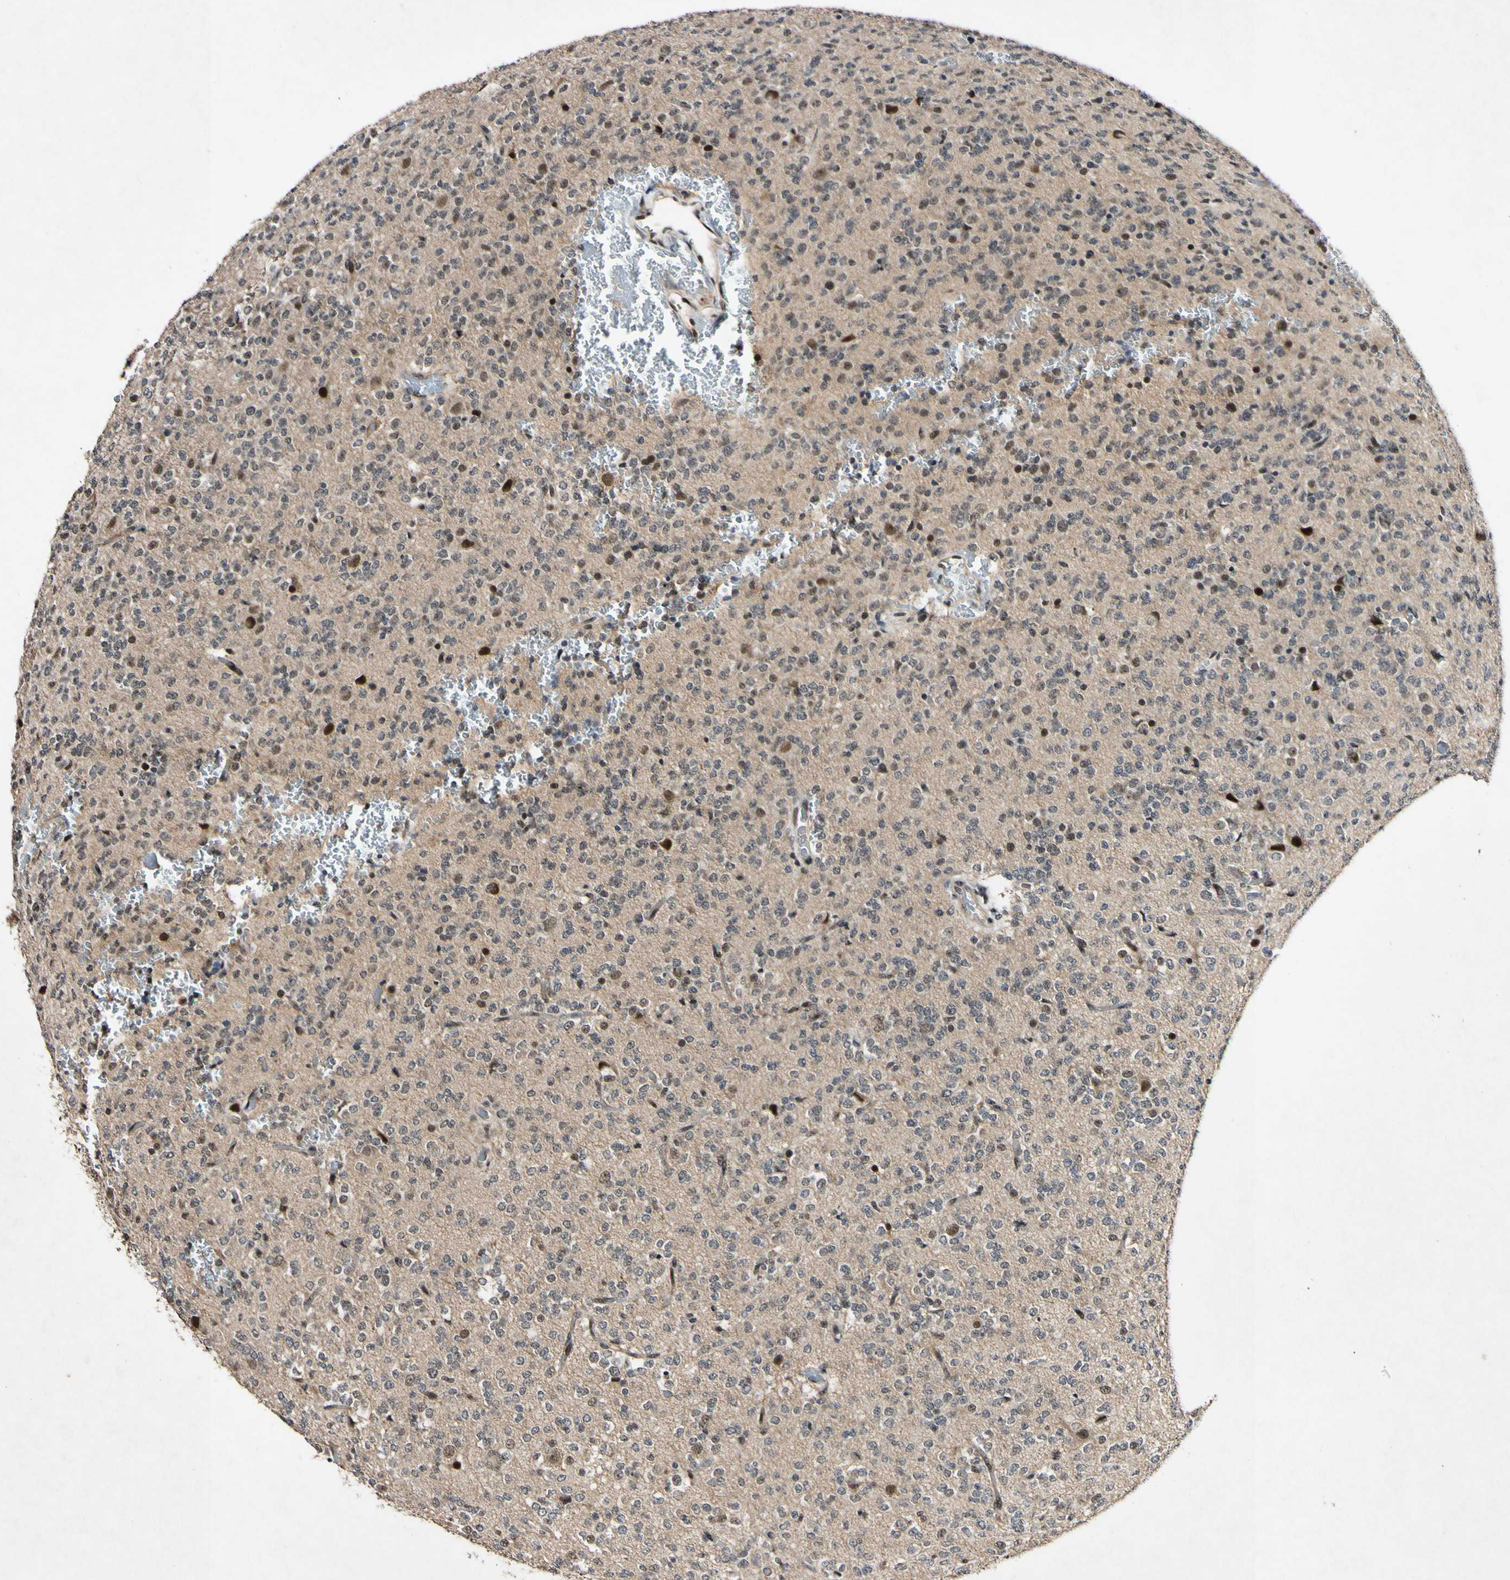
{"staining": {"intensity": "strong", "quantity": "<25%", "location": "nuclear"}, "tissue": "glioma", "cell_type": "Tumor cells", "image_type": "cancer", "snomed": [{"axis": "morphology", "description": "Glioma, malignant, Low grade"}, {"axis": "topography", "description": "Brain"}], "caption": "The photomicrograph reveals a brown stain indicating the presence of a protein in the nuclear of tumor cells in malignant low-grade glioma.", "gene": "POLR2F", "patient": {"sex": "male", "age": 38}}